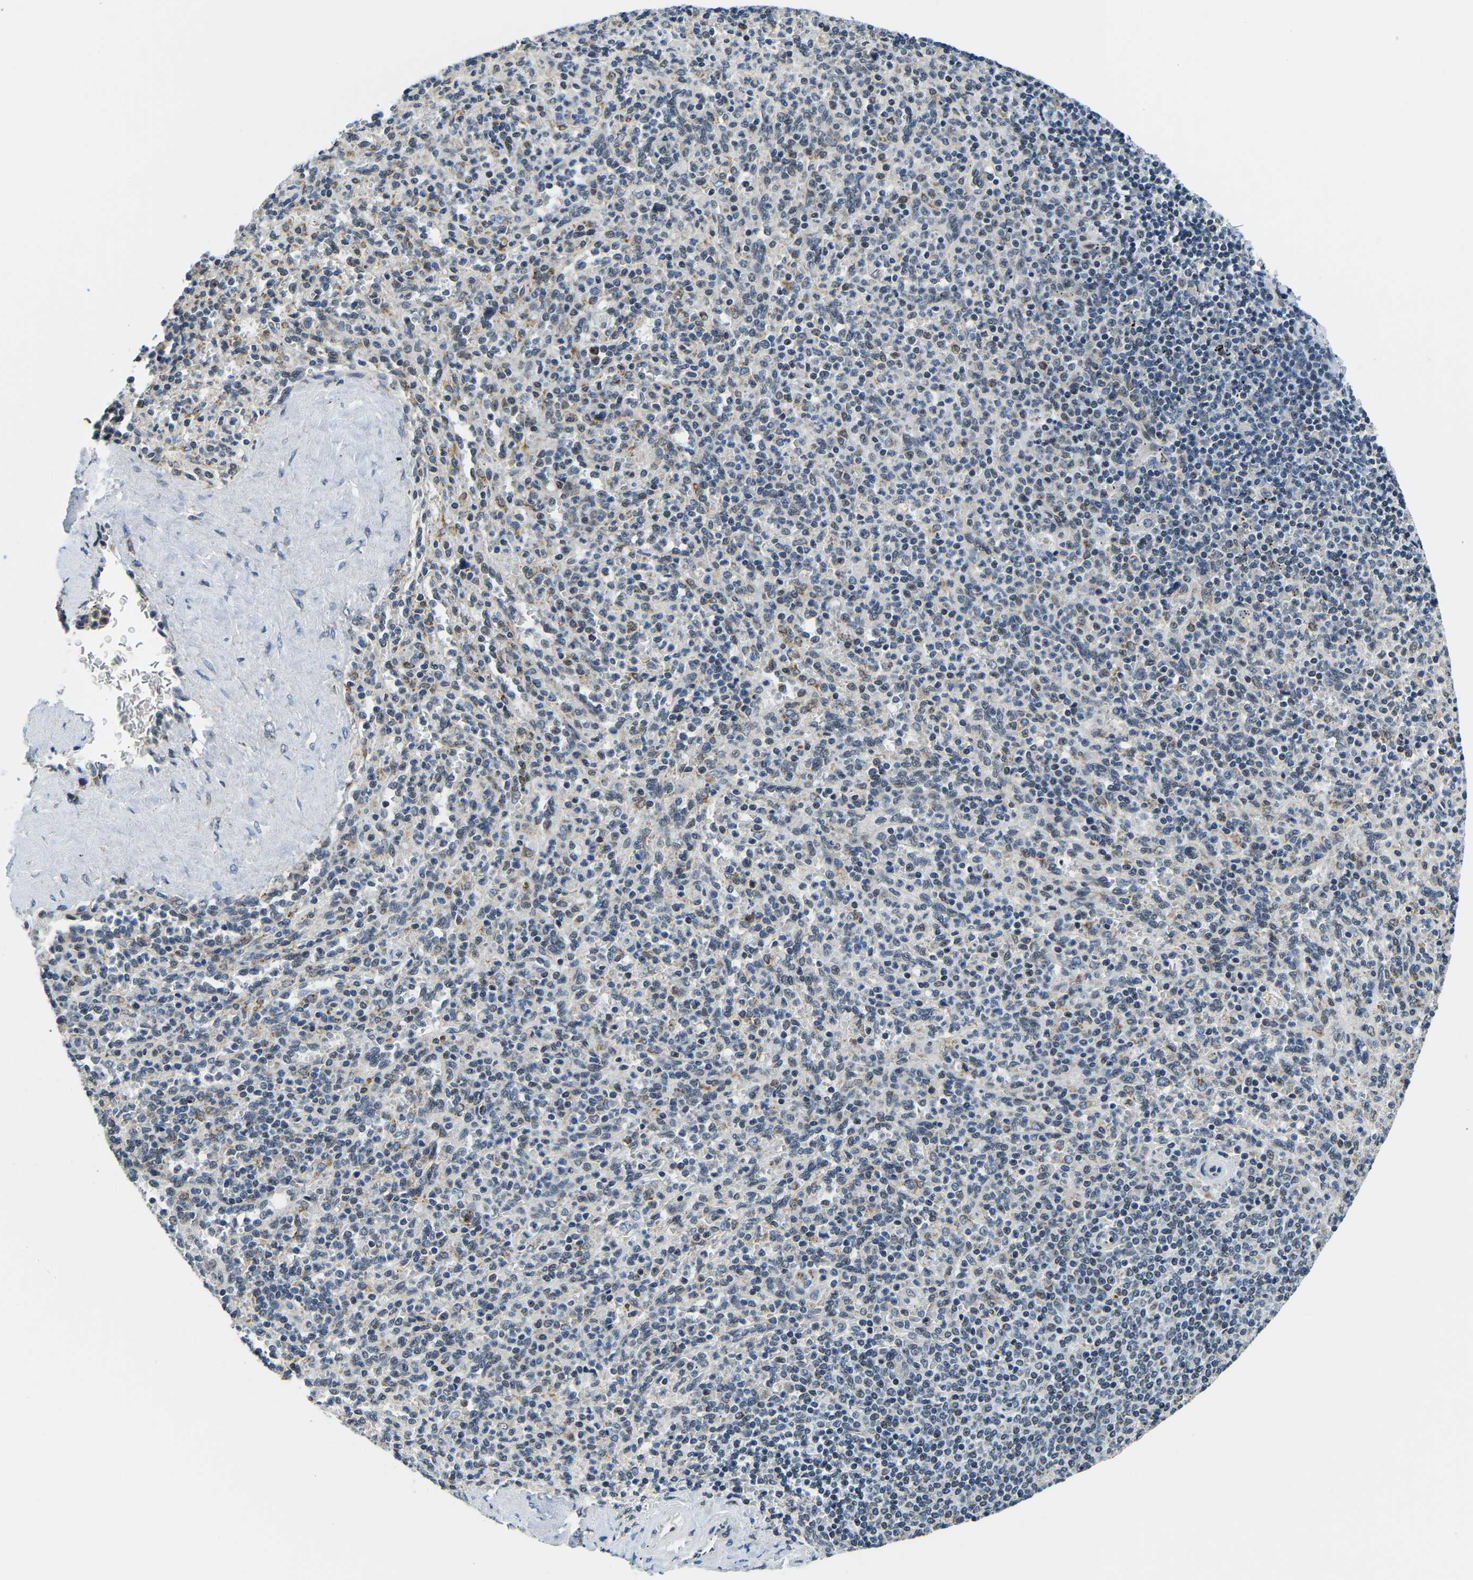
{"staining": {"intensity": "weak", "quantity": "<25%", "location": "nuclear"}, "tissue": "spleen", "cell_type": "Cells in red pulp", "image_type": "normal", "snomed": [{"axis": "morphology", "description": "Normal tissue, NOS"}, {"axis": "topography", "description": "Spleen"}], "caption": "IHC micrograph of unremarkable spleen: spleen stained with DAB (3,3'-diaminobenzidine) exhibits no significant protein expression in cells in red pulp. (DAB (3,3'-diaminobenzidine) immunohistochemistry visualized using brightfield microscopy, high magnification).", "gene": "BNIP3L", "patient": {"sex": "male", "age": 36}}